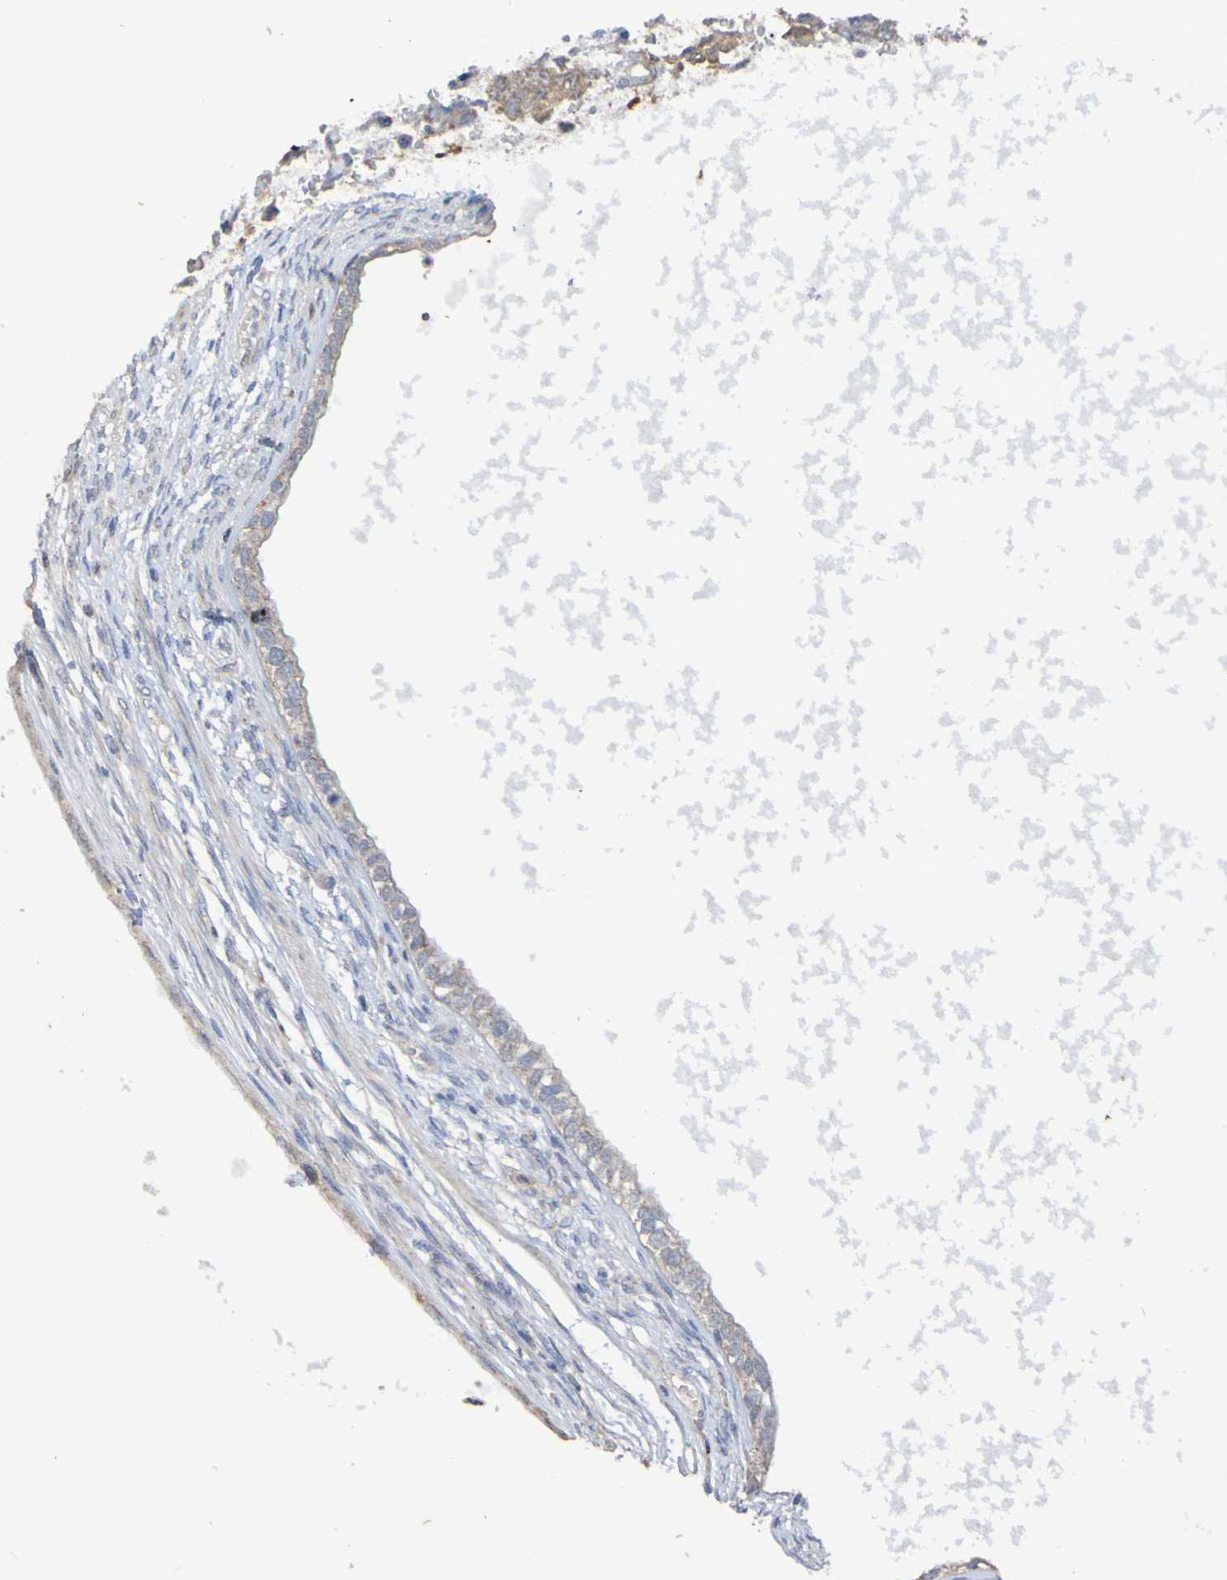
{"staining": {"intensity": "weak", "quantity": ">75%", "location": "cytoplasmic/membranous"}, "tissue": "testis cancer", "cell_type": "Tumor cells", "image_type": "cancer", "snomed": [{"axis": "morphology", "description": "Carcinoma, Embryonal, NOS"}, {"axis": "topography", "description": "Testis"}], "caption": "A histopathology image of human testis cancer stained for a protein exhibits weak cytoplasmic/membranous brown staining in tumor cells.", "gene": "C3orf18", "patient": {"sex": "male", "age": 26}}